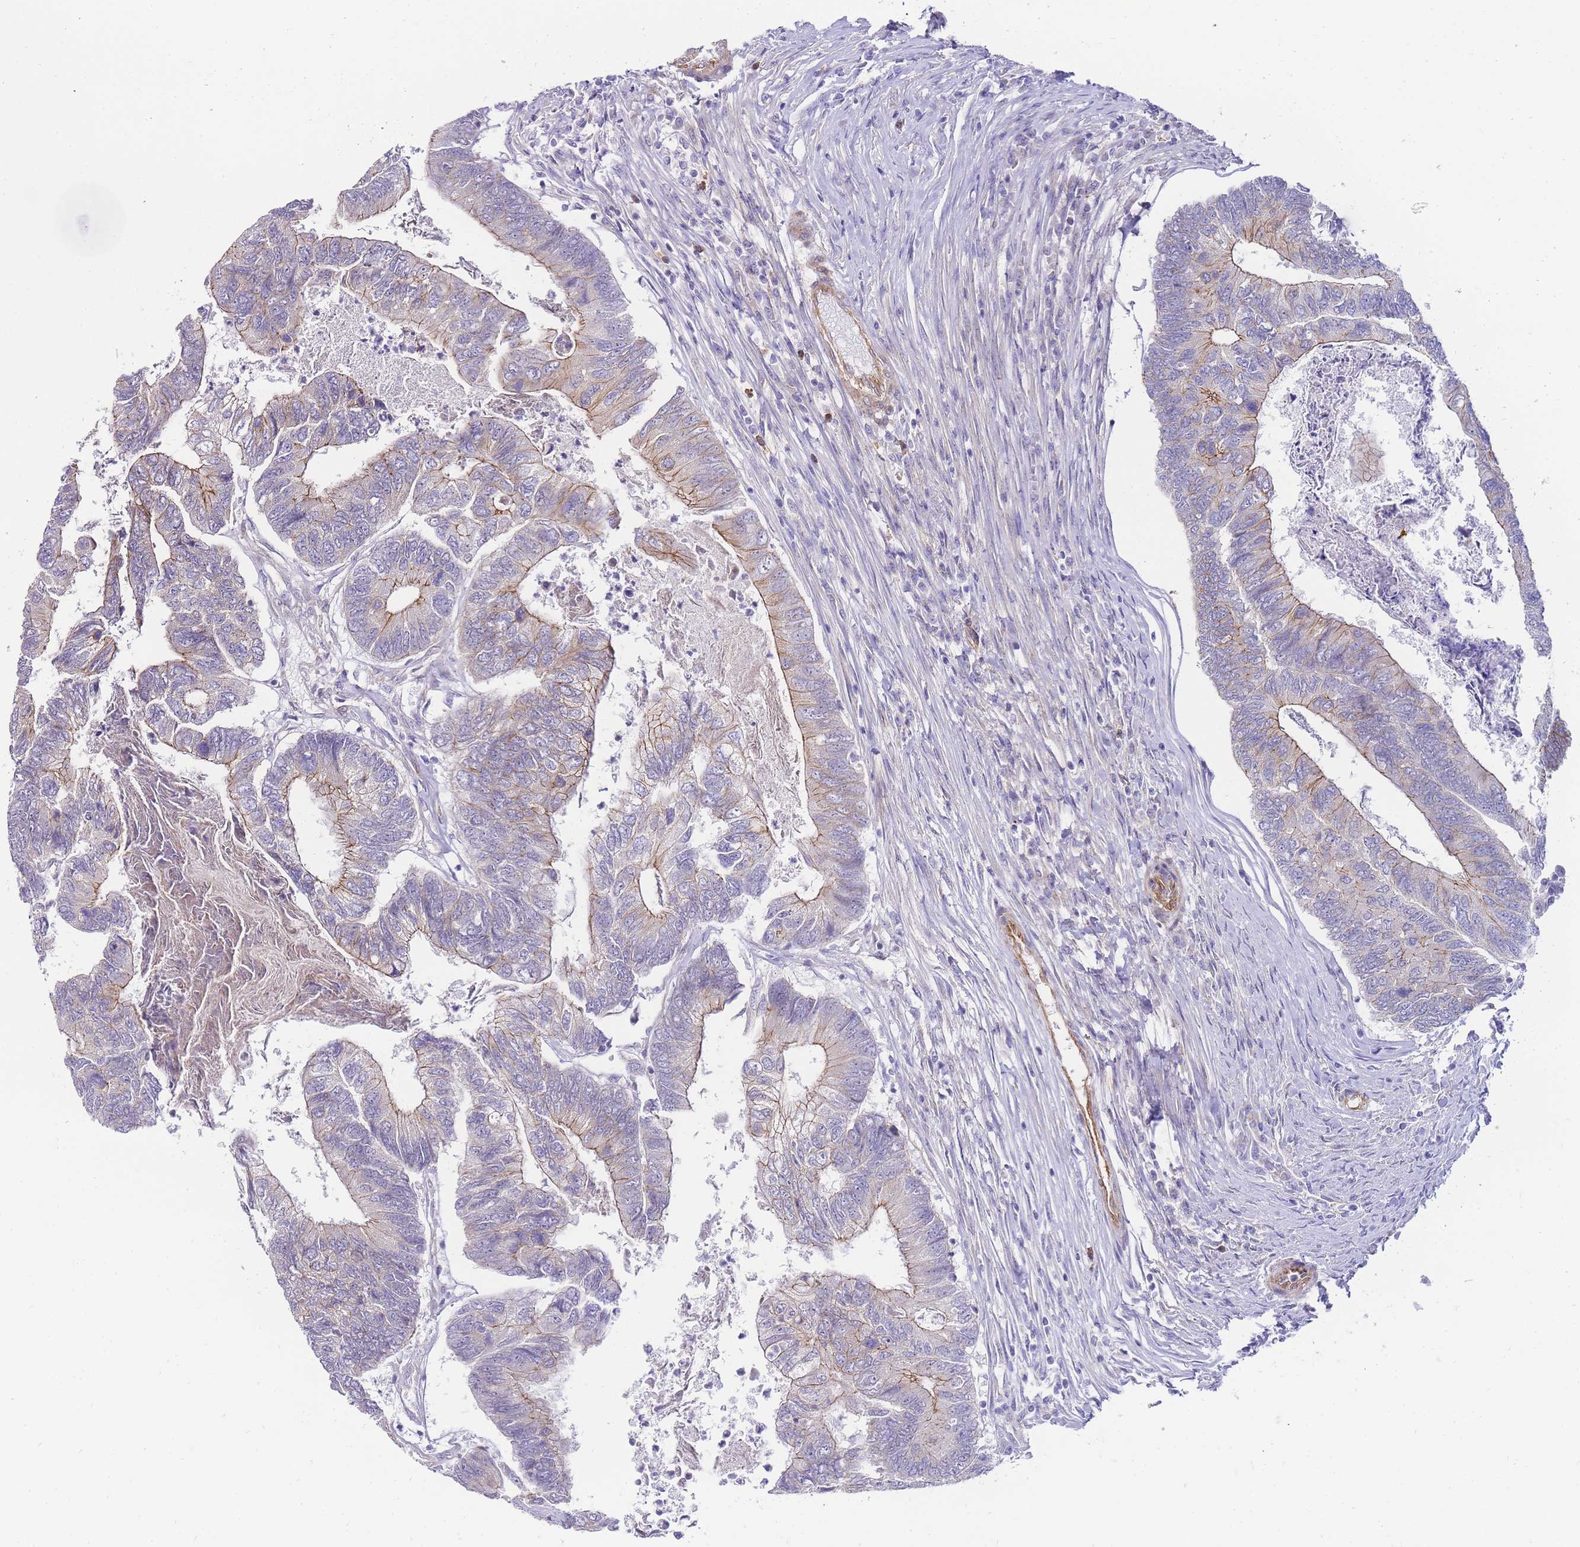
{"staining": {"intensity": "moderate", "quantity": "25%-75%", "location": "cytoplasmic/membranous"}, "tissue": "colorectal cancer", "cell_type": "Tumor cells", "image_type": "cancer", "snomed": [{"axis": "morphology", "description": "Adenocarcinoma, NOS"}, {"axis": "topography", "description": "Colon"}], "caption": "This image reveals adenocarcinoma (colorectal) stained with IHC to label a protein in brown. The cytoplasmic/membranous of tumor cells show moderate positivity for the protein. Nuclei are counter-stained blue.", "gene": "PDCD7", "patient": {"sex": "female", "age": 67}}